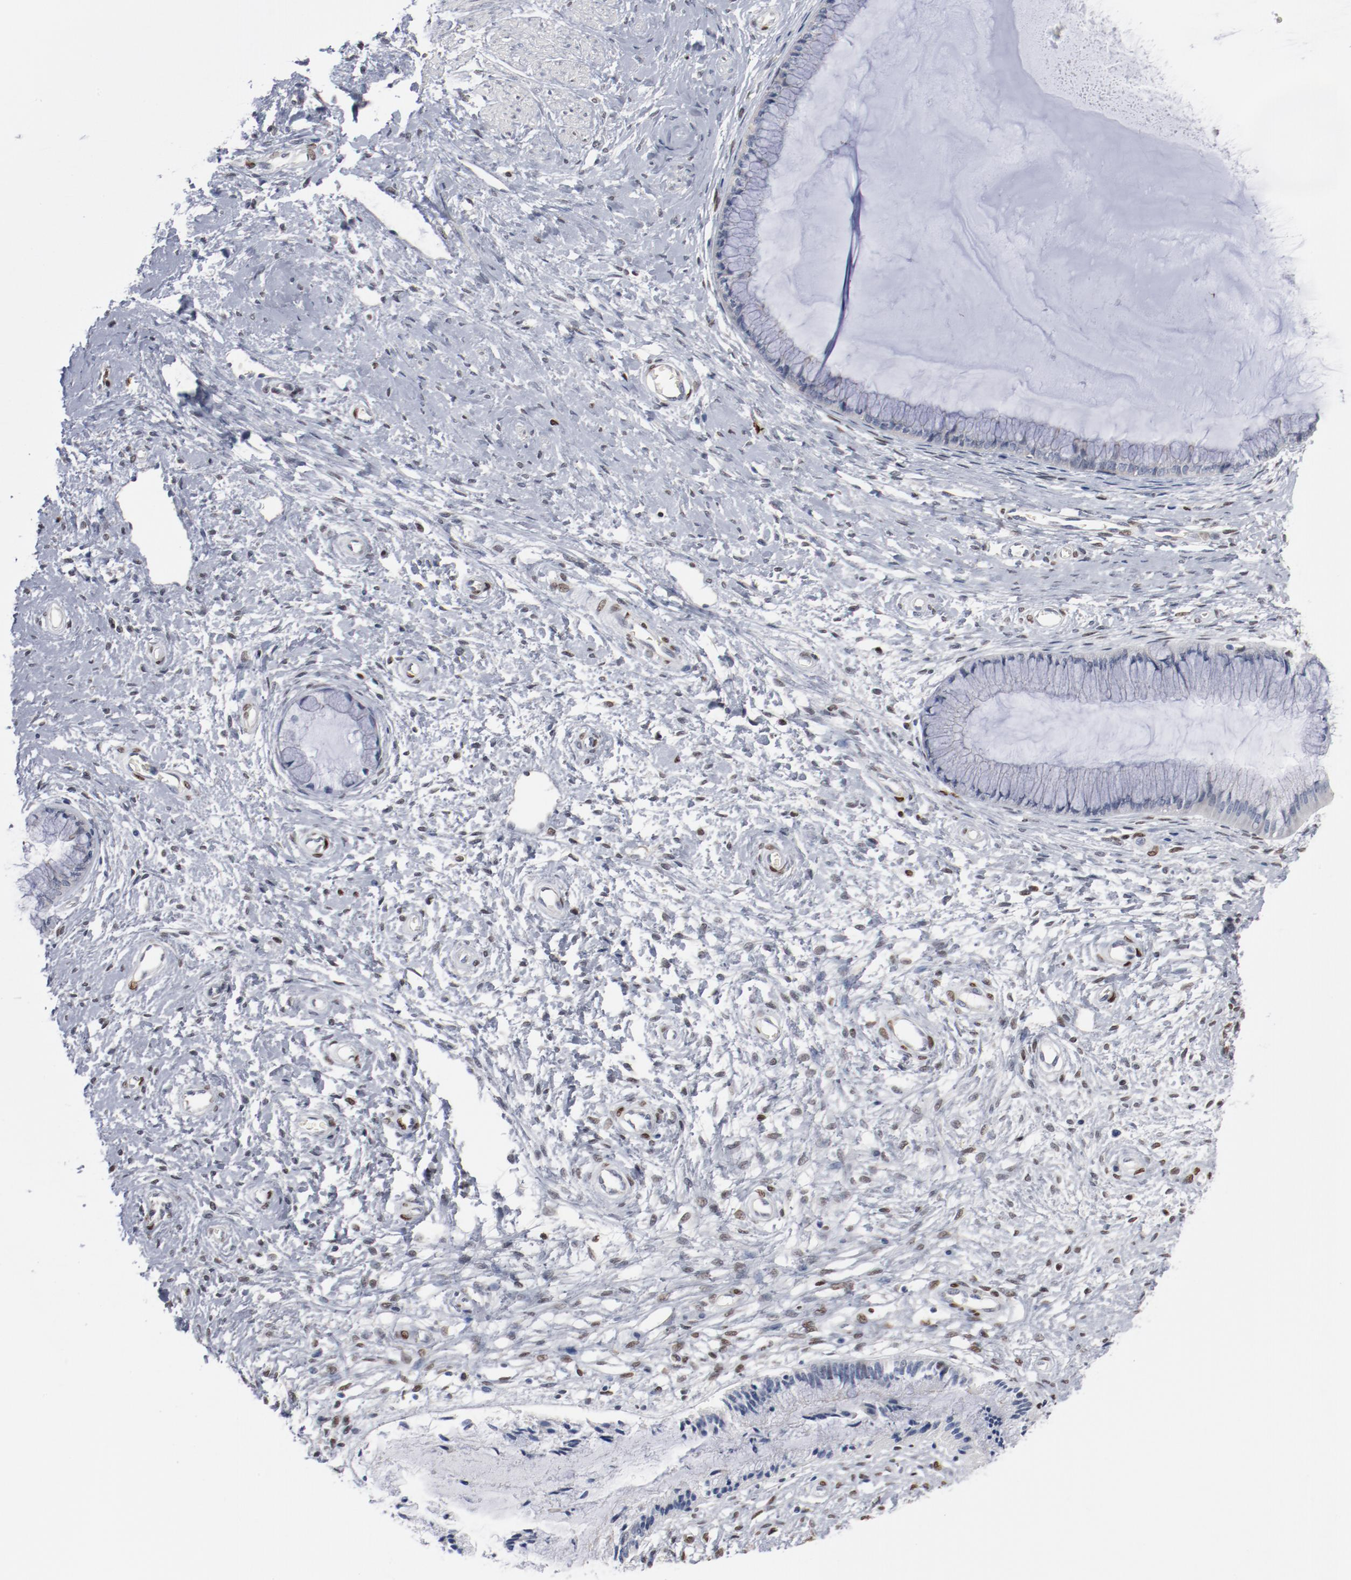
{"staining": {"intensity": "negative", "quantity": "none", "location": "none"}, "tissue": "cervix", "cell_type": "Glandular cells", "image_type": "normal", "snomed": [{"axis": "morphology", "description": "Normal tissue, NOS"}, {"axis": "topography", "description": "Cervix"}], "caption": "Normal cervix was stained to show a protein in brown. There is no significant positivity in glandular cells. Nuclei are stained in blue.", "gene": "ZEB2", "patient": {"sex": "female", "age": 27}}